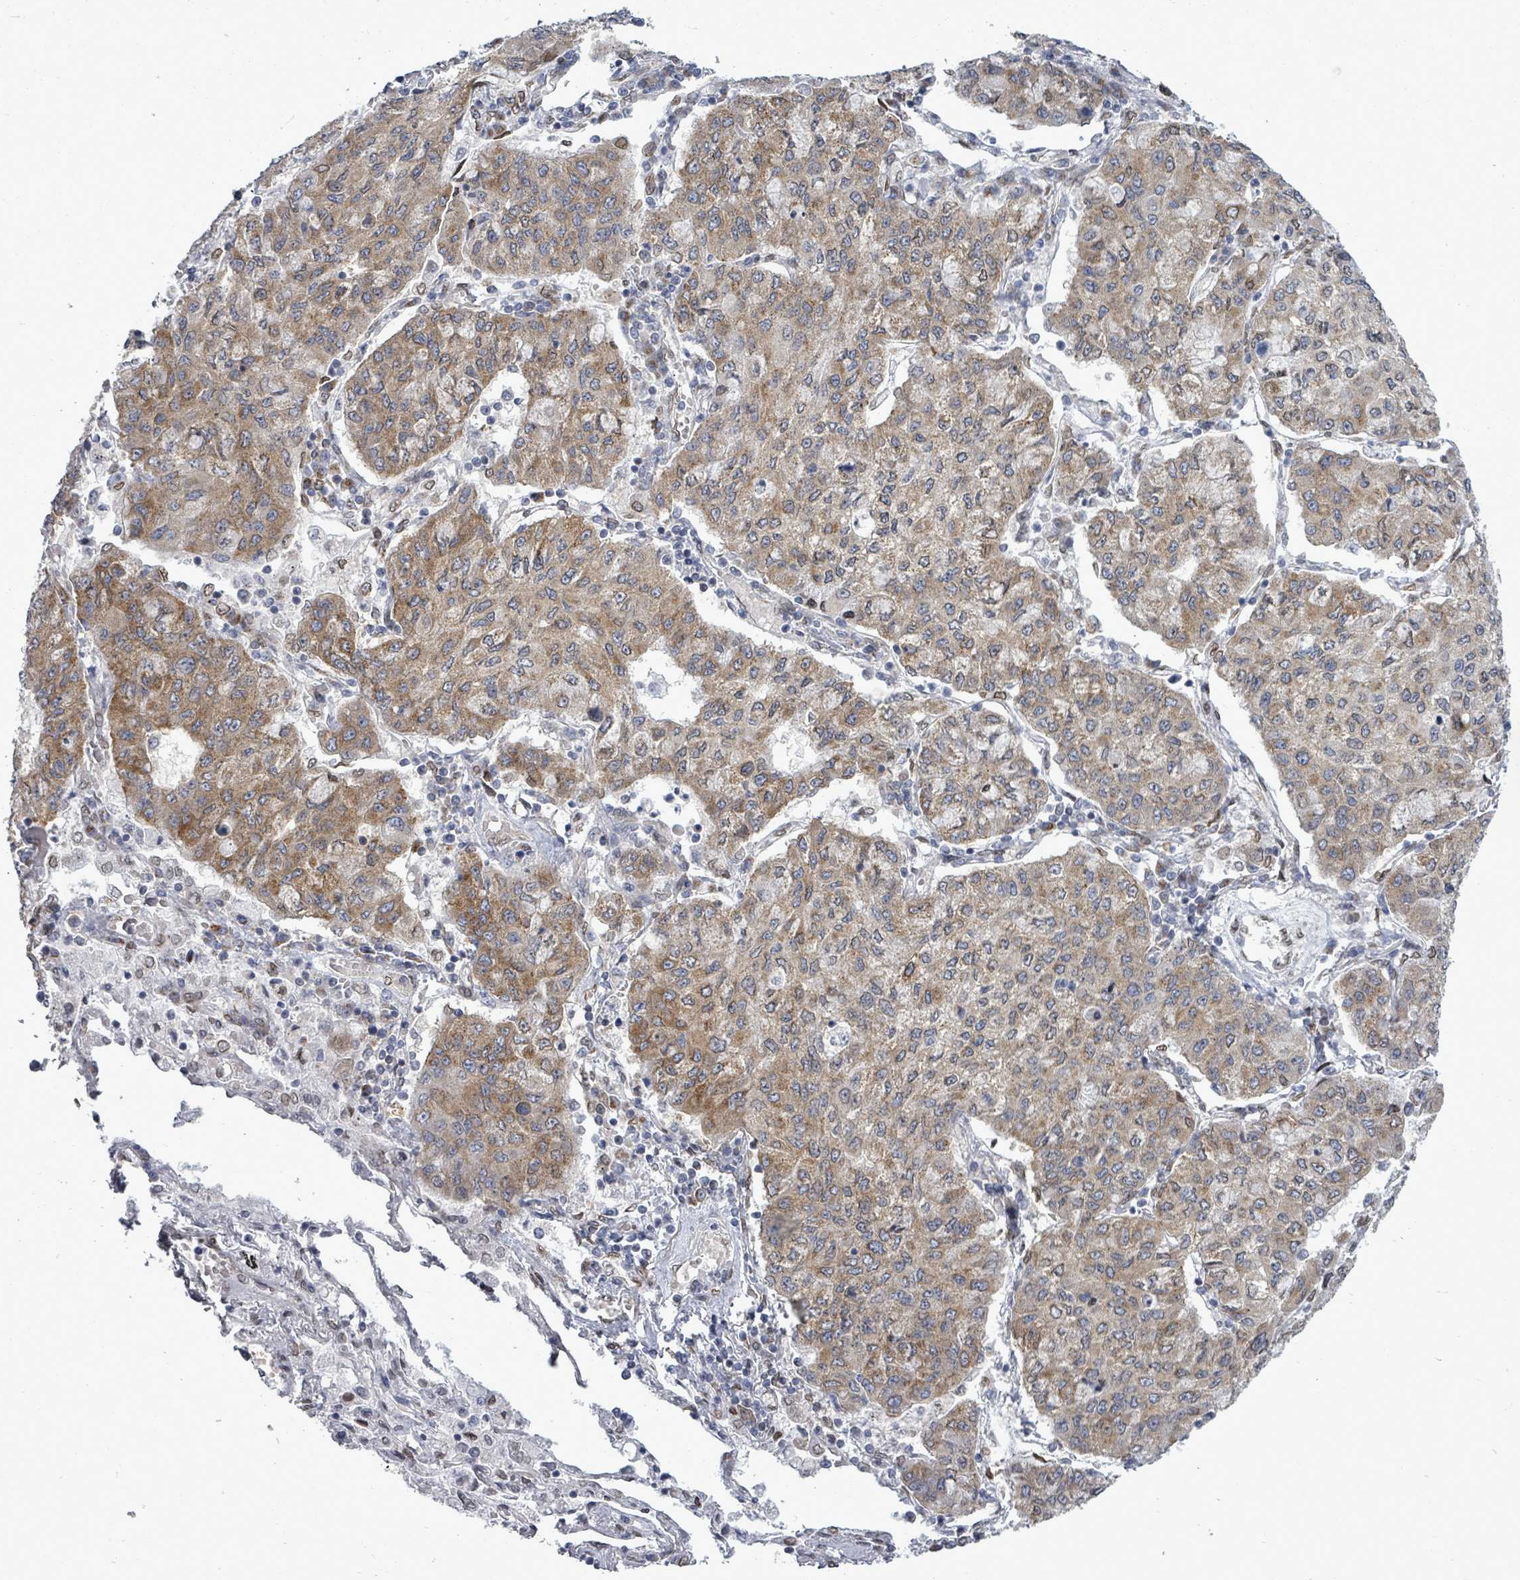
{"staining": {"intensity": "moderate", "quantity": ">75%", "location": "cytoplasmic/membranous"}, "tissue": "lung cancer", "cell_type": "Tumor cells", "image_type": "cancer", "snomed": [{"axis": "morphology", "description": "Squamous cell carcinoma, NOS"}, {"axis": "topography", "description": "Lung"}], "caption": "High-power microscopy captured an immunohistochemistry photomicrograph of lung cancer, revealing moderate cytoplasmic/membranous staining in approximately >75% of tumor cells.", "gene": "ARFGAP1", "patient": {"sex": "male", "age": 74}}